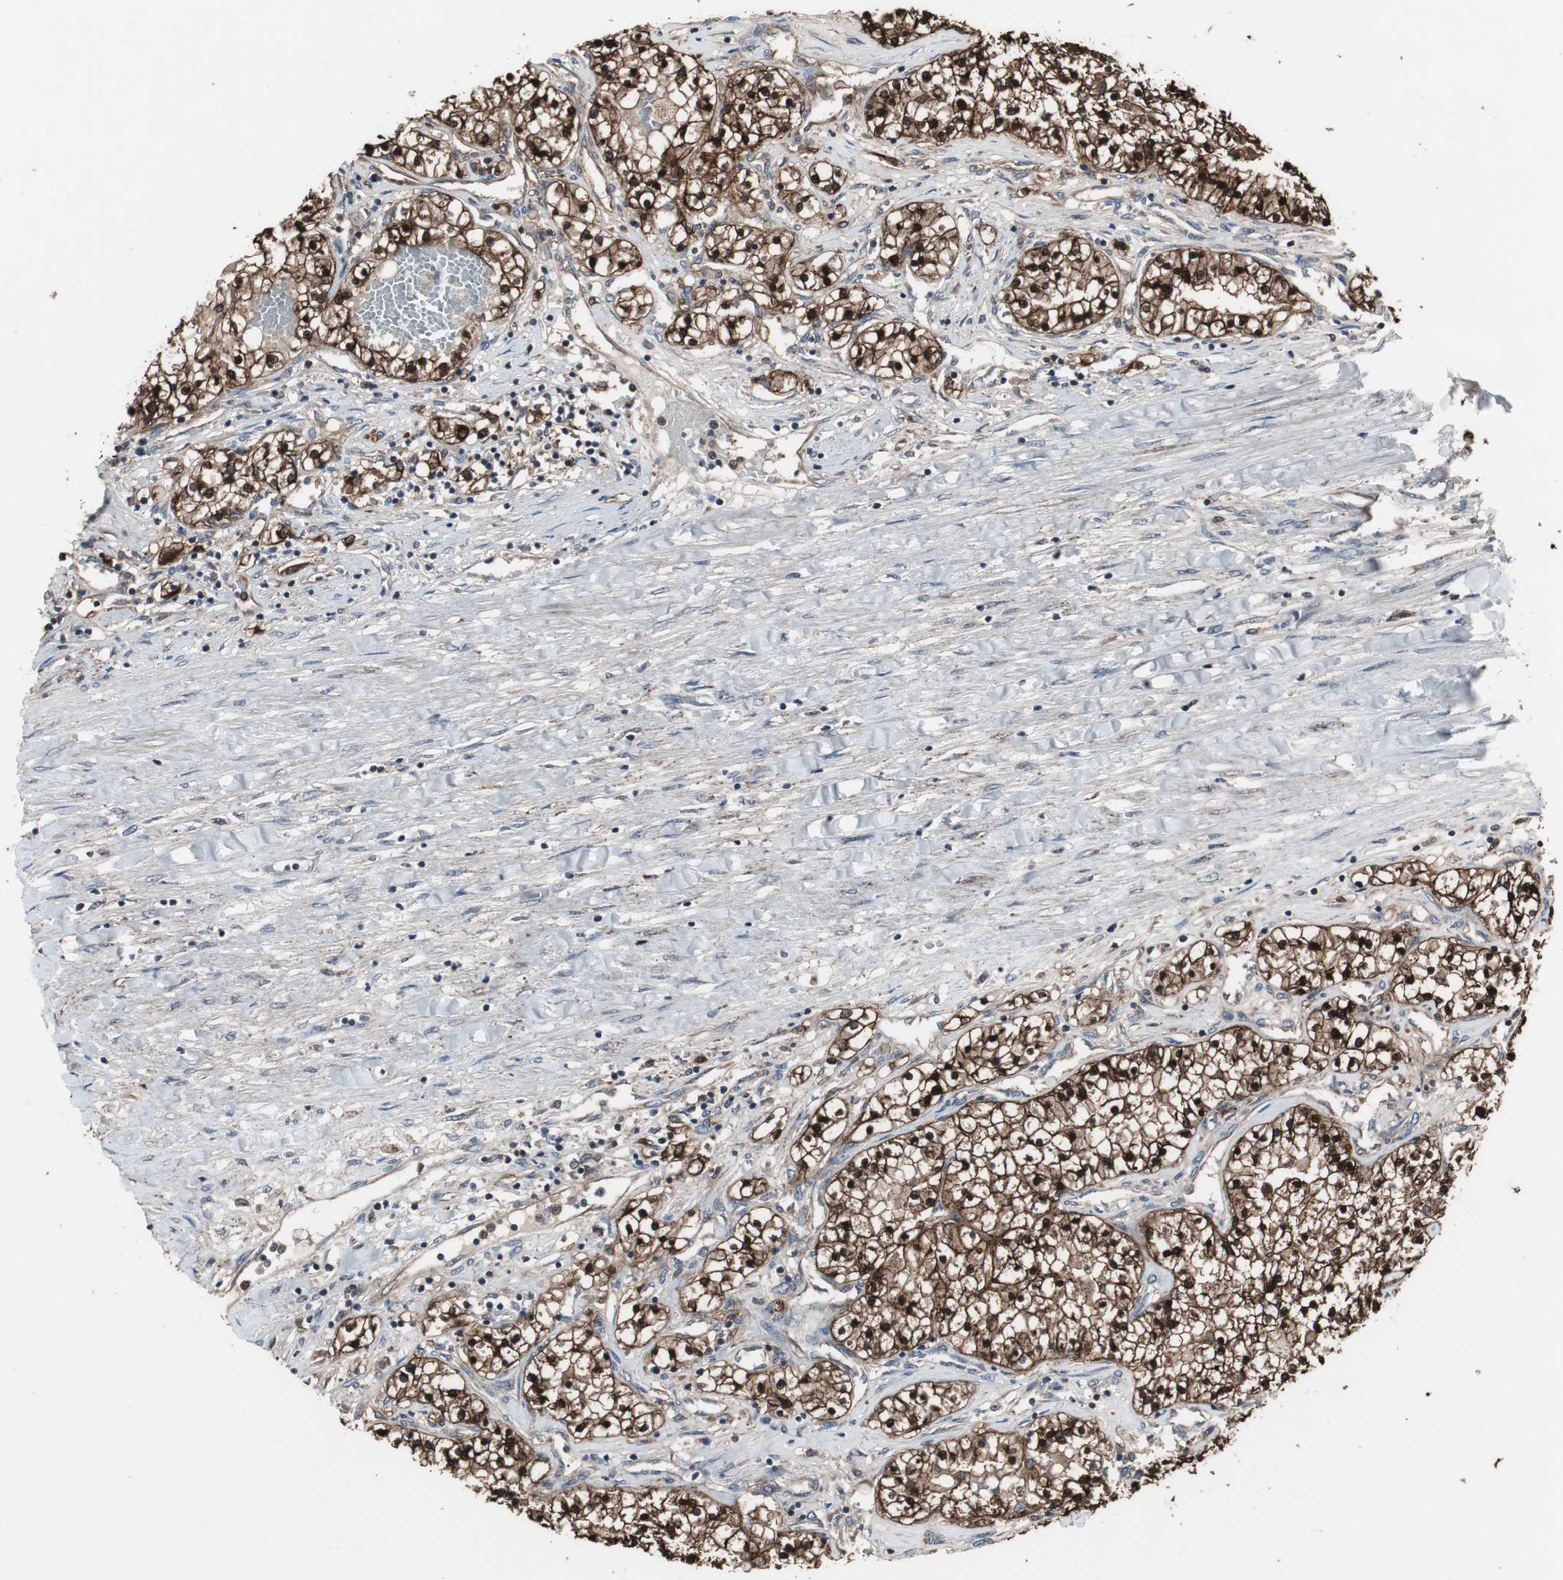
{"staining": {"intensity": "strong", "quantity": ">75%", "location": "cytoplasmic/membranous,nuclear"}, "tissue": "renal cancer", "cell_type": "Tumor cells", "image_type": "cancer", "snomed": [{"axis": "morphology", "description": "Adenocarcinoma, NOS"}, {"axis": "topography", "description": "Kidney"}], "caption": "This is a photomicrograph of immunohistochemistry (IHC) staining of renal cancer, which shows strong staining in the cytoplasmic/membranous and nuclear of tumor cells.", "gene": "ZSCAN22", "patient": {"sex": "male", "age": 68}}